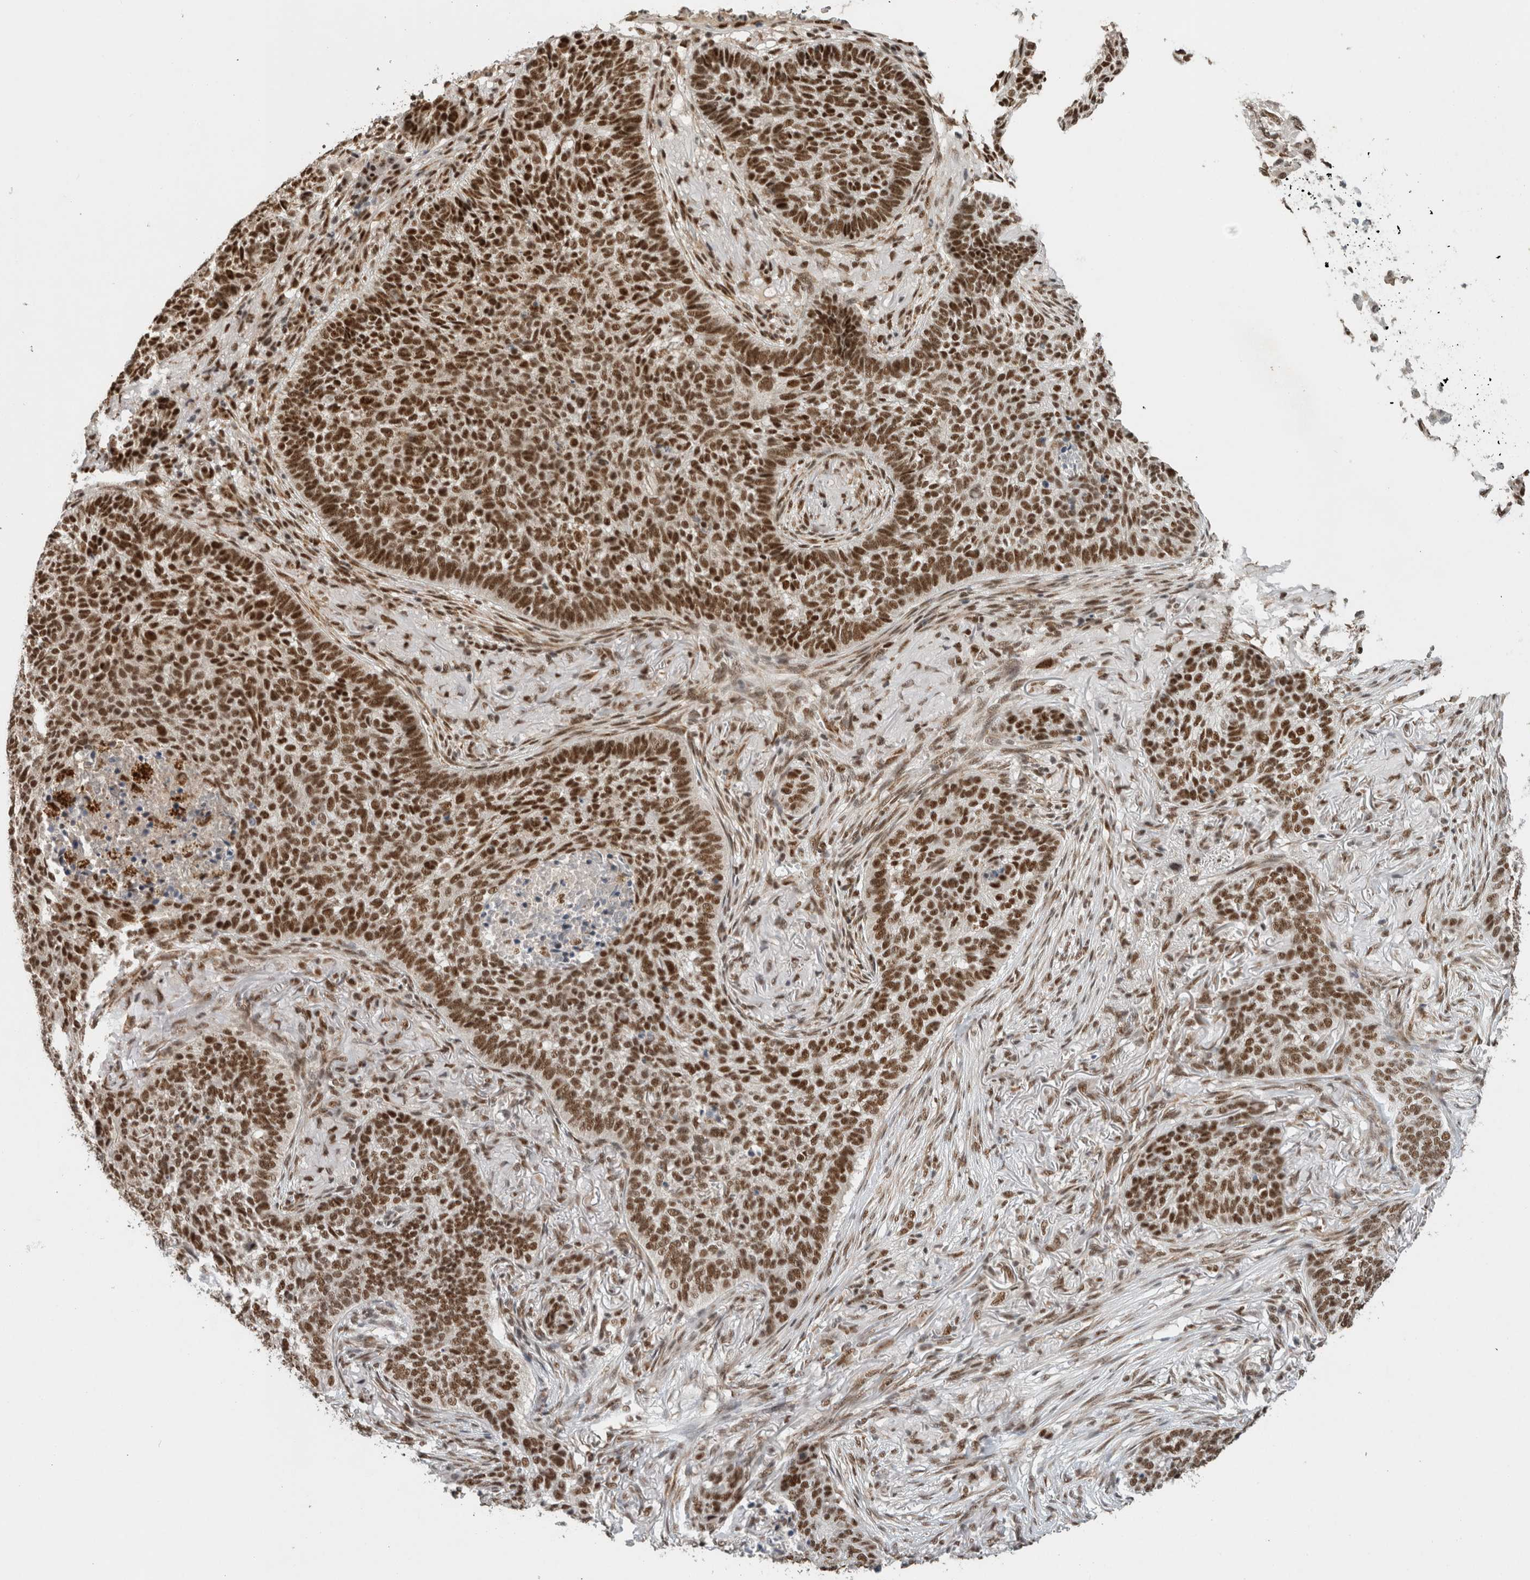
{"staining": {"intensity": "strong", "quantity": ">75%", "location": "nuclear"}, "tissue": "skin cancer", "cell_type": "Tumor cells", "image_type": "cancer", "snomed": [{"axis": "morphology", "description": "Basal cell carcinoma"}, {"axis": "topography", "description": "Skin"}], "caption": "Immunohistochemical staining of human basal cell carcinoma (skin) reveals strong nuclear protein positivity in approximately >75% of tumor cells.", "gene": "DDX42", "patient": {"sex": "male", "age": 85}}